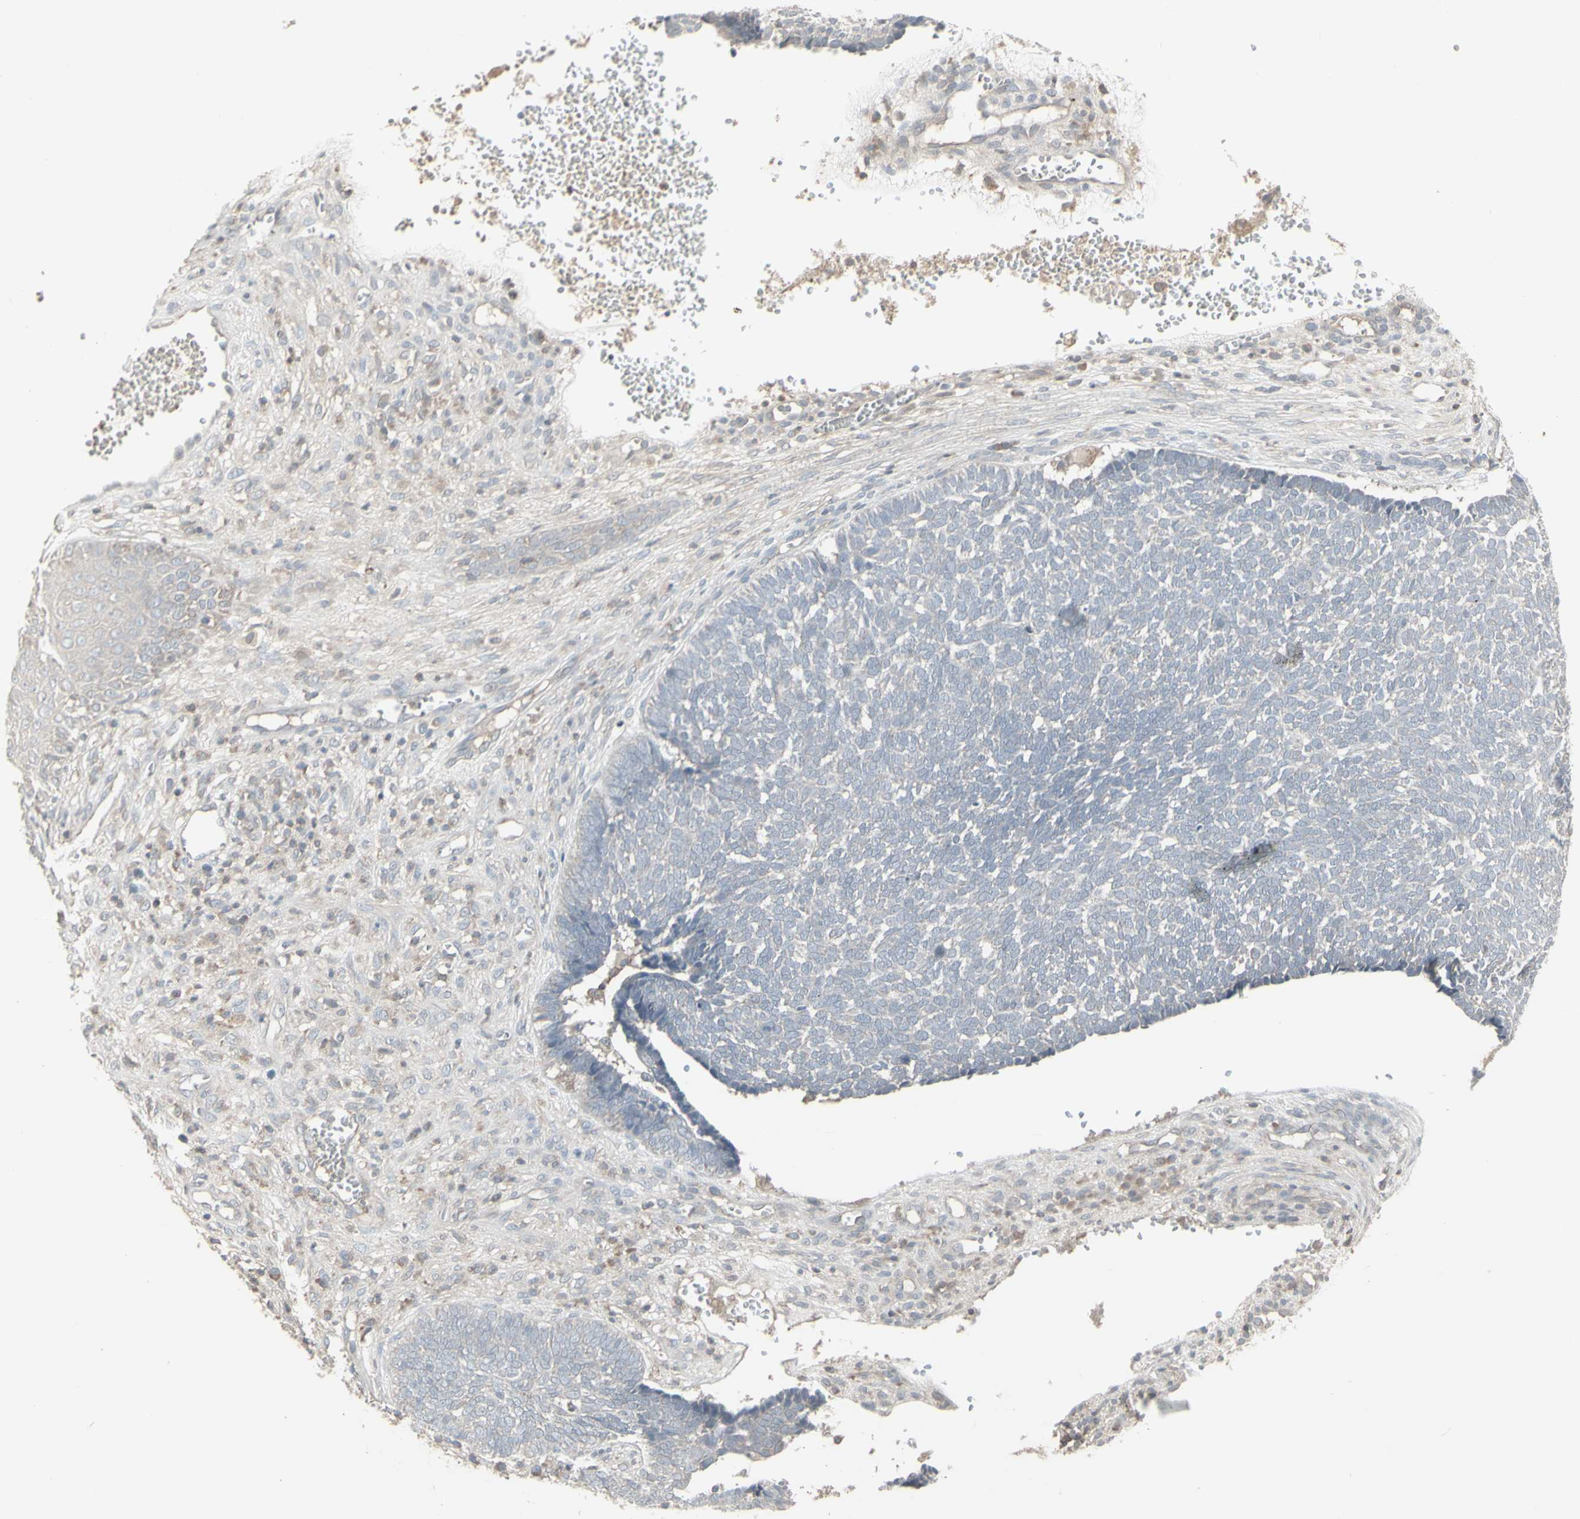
{"staining": {"intensity": "negative", "quantity": "none", "location": "none"}, "tissue": "skin cancer", "cell_type": "Tumor cells", "image_type": "cancer", "snomed": [{"axis": "morphology", "description": "Basal cell carcinoma"}, {"axis": "topography", "description": "Skin"}], "caption": "The IHC image has no significant staining in tumor cells of basal cell carcinoma (skin) tissue.", "gene": "CSK", "patient": {"sex": "male", "age": 84}}